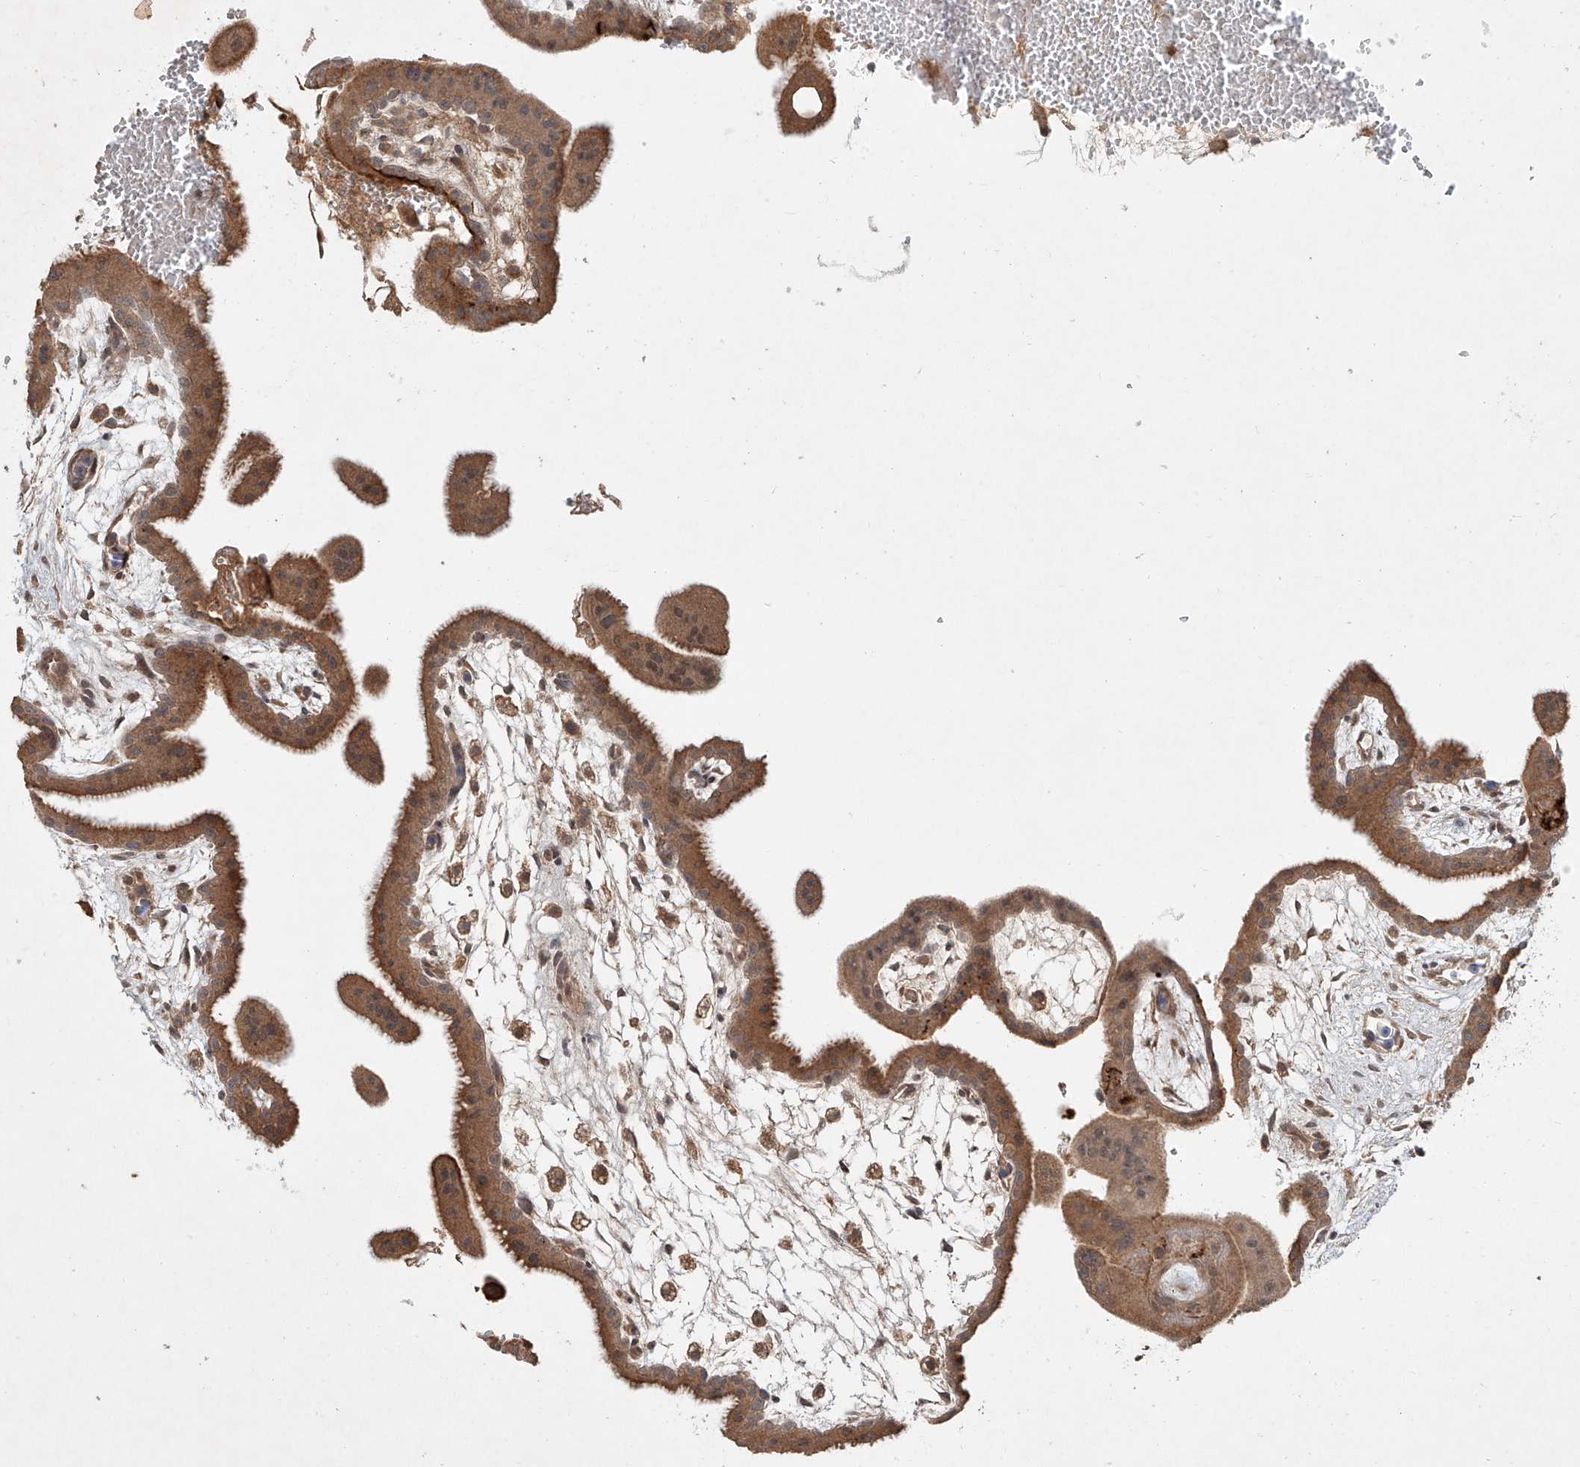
{"staining": {"intensity": "moderate", "quantity": ">75%", "location": "cytoplasmic/membranous"}, "tissue": "placenta", "cell_type": "Trophoblastic cells", "image_type": "normal", "snomed": [{"axis": "morphology", "description": "Normal tissue, NOS"}, {"axis": "topography", "description": "Placenta"}], "caption": "The image displays staining of normal placenta, revealing moderate cytoplasmic/membranous protein expression (brown color) within trophoblastic cells.", "gene": "IER5", "patient": {"sex": "female", "age": 35}}